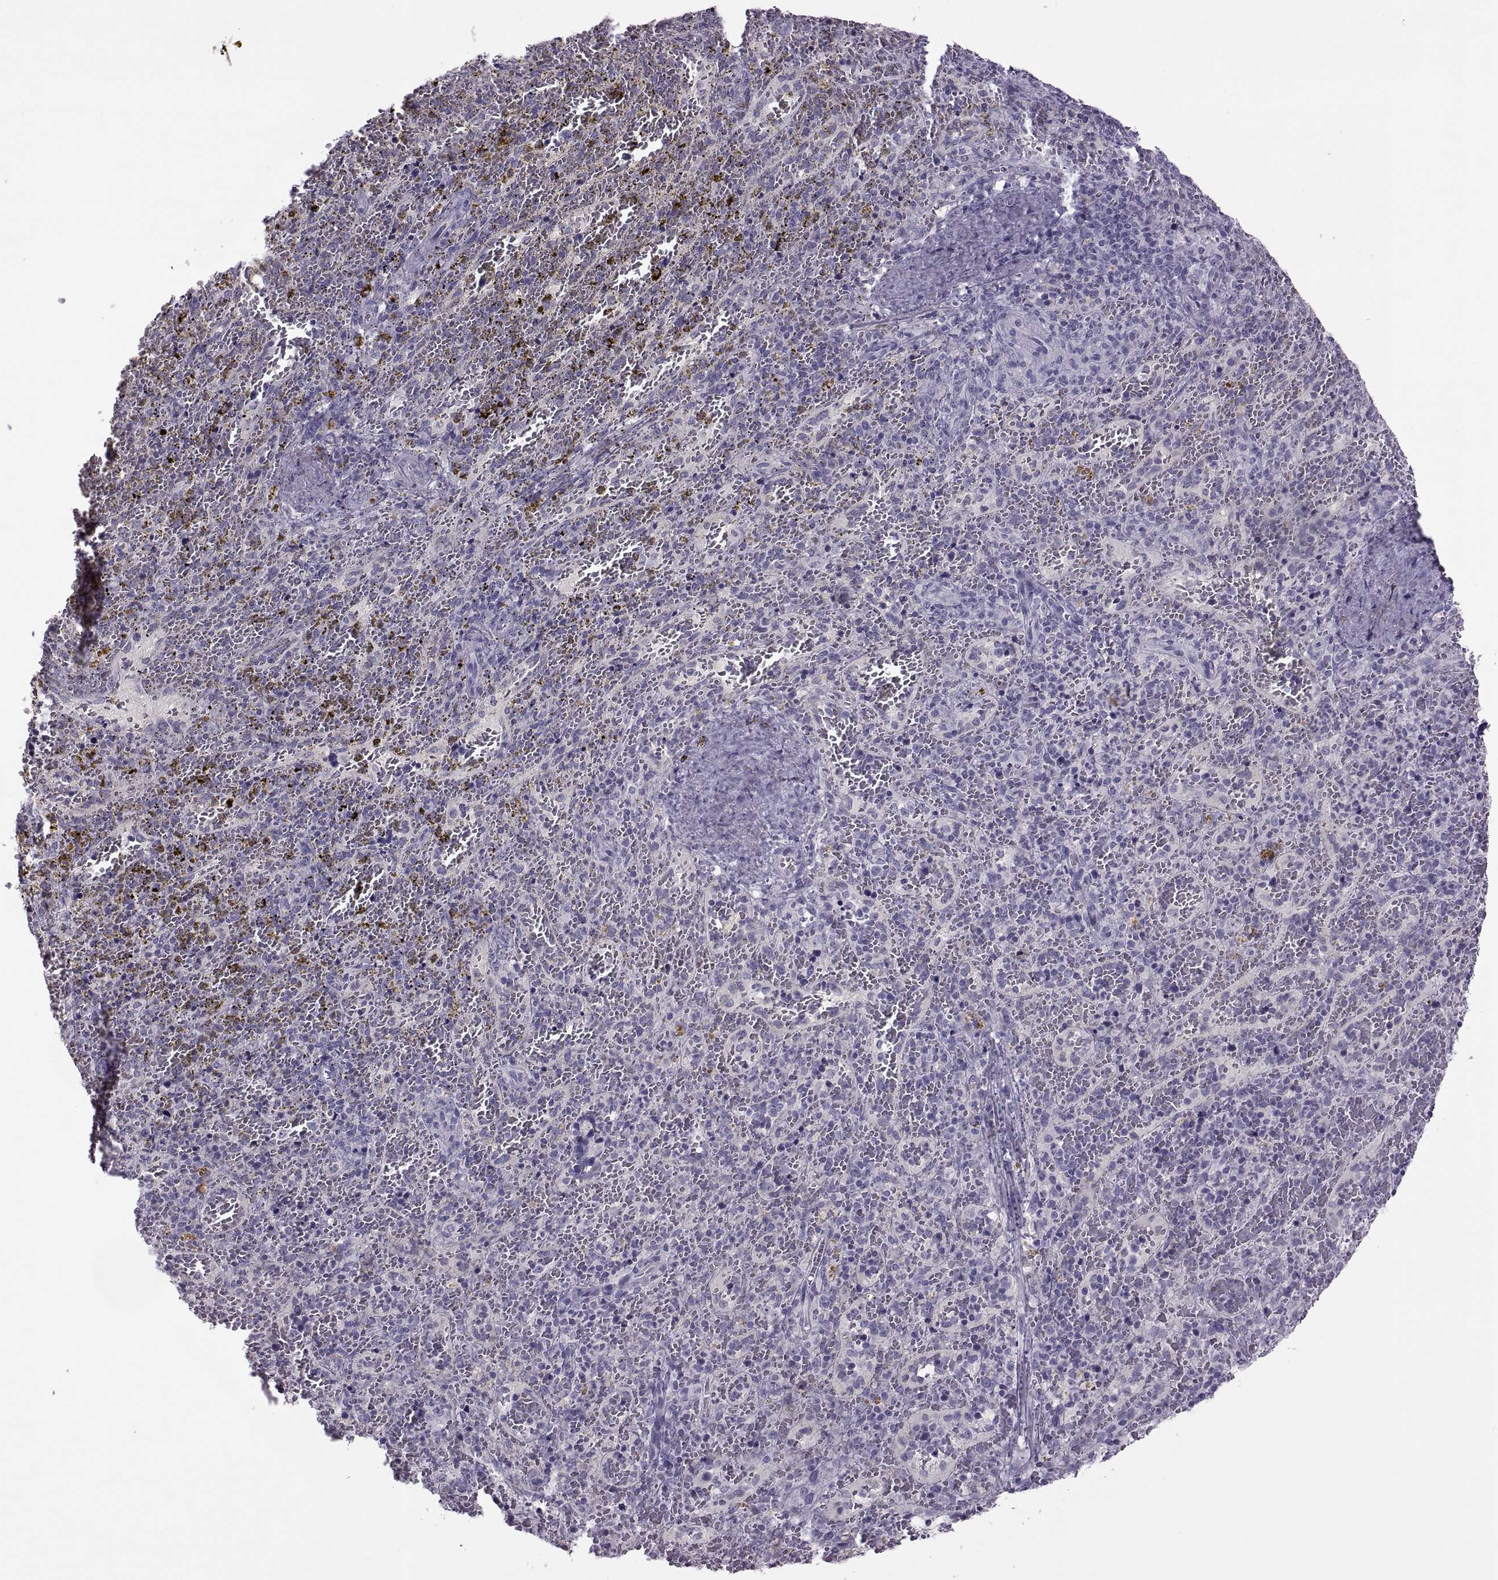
{"staining": {"intensity": "negative", "quantity": "none", "location": "none"}, "tissue": "spleen", "cell_type": "Cells in red pulp", "image_type": "normal", "snomed": [{"axis": "morphology", "description": "Normal tissue, NOS"}, {"axis": "topography", "description": "Spleen"}], "caption": "This photomicrograph is of benign spleen stained with IHC to label a protein in brown with the nuclei are counter-stained blue. There is no expression in cells in red pulp. (DAB immunohistochemistry, high magnification).", "gene": "RSPH6A", "patient": {"sex": "female", "age": 50}}